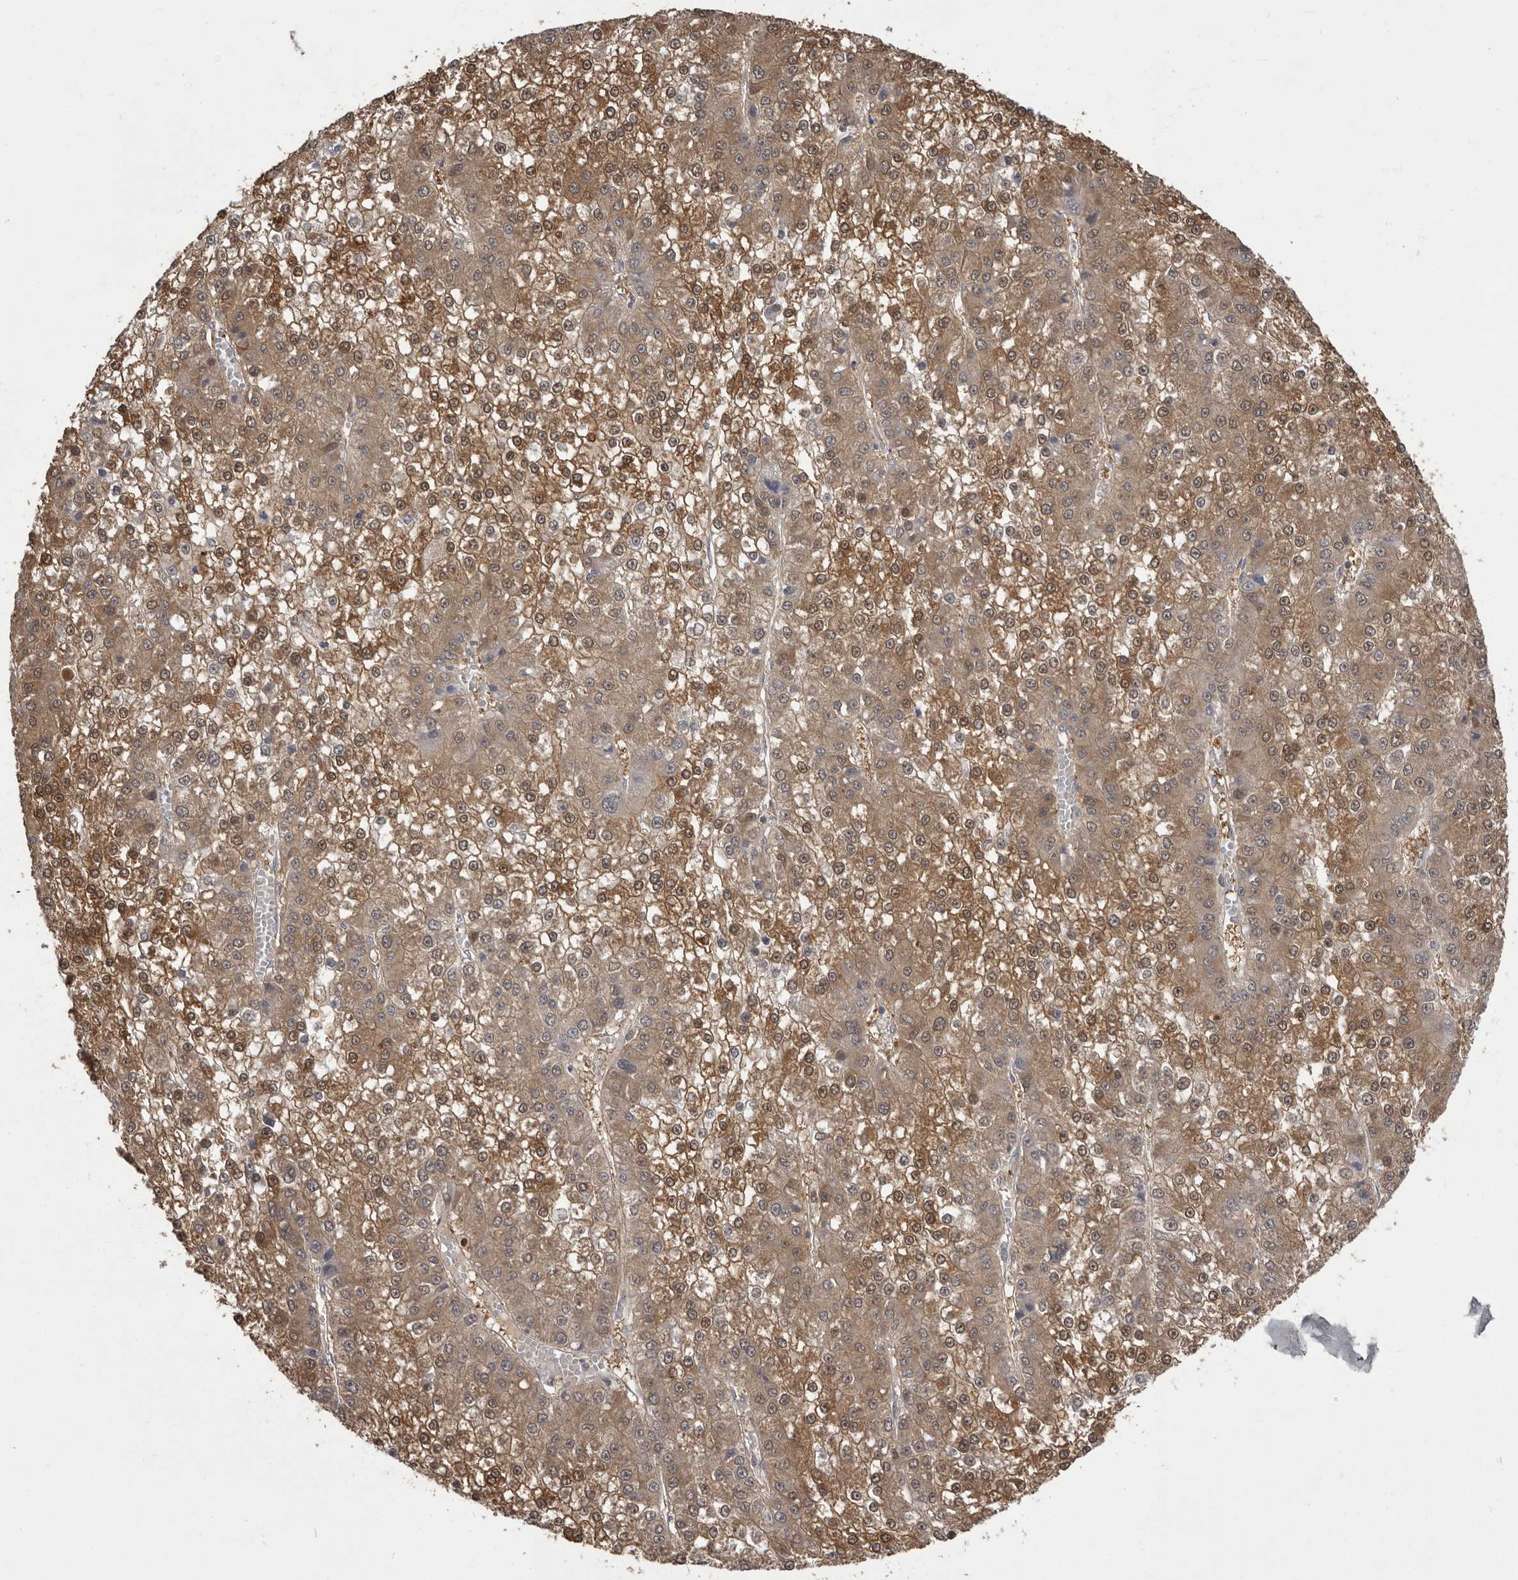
{"staining": {"intensity": "moderate", "quantity": ">75%", "location": "cytoplasmic/membranous"}, "tissue": "liver cancer", "cell_type": "Tumor cells", "image_type": "cancer", "snomed": [{"axis": "morphology", "description": "Carcinoma, Hepatocellular, NOS"}, {"axis": "topography", "description": "Liver"}], "caption": "Human hepatocellular carcinoma (liver) stained with a protein marker displays moderate staining in tumor cells.", "gene": "MDH1", "patient": {"sex": "female", "age": 73}}